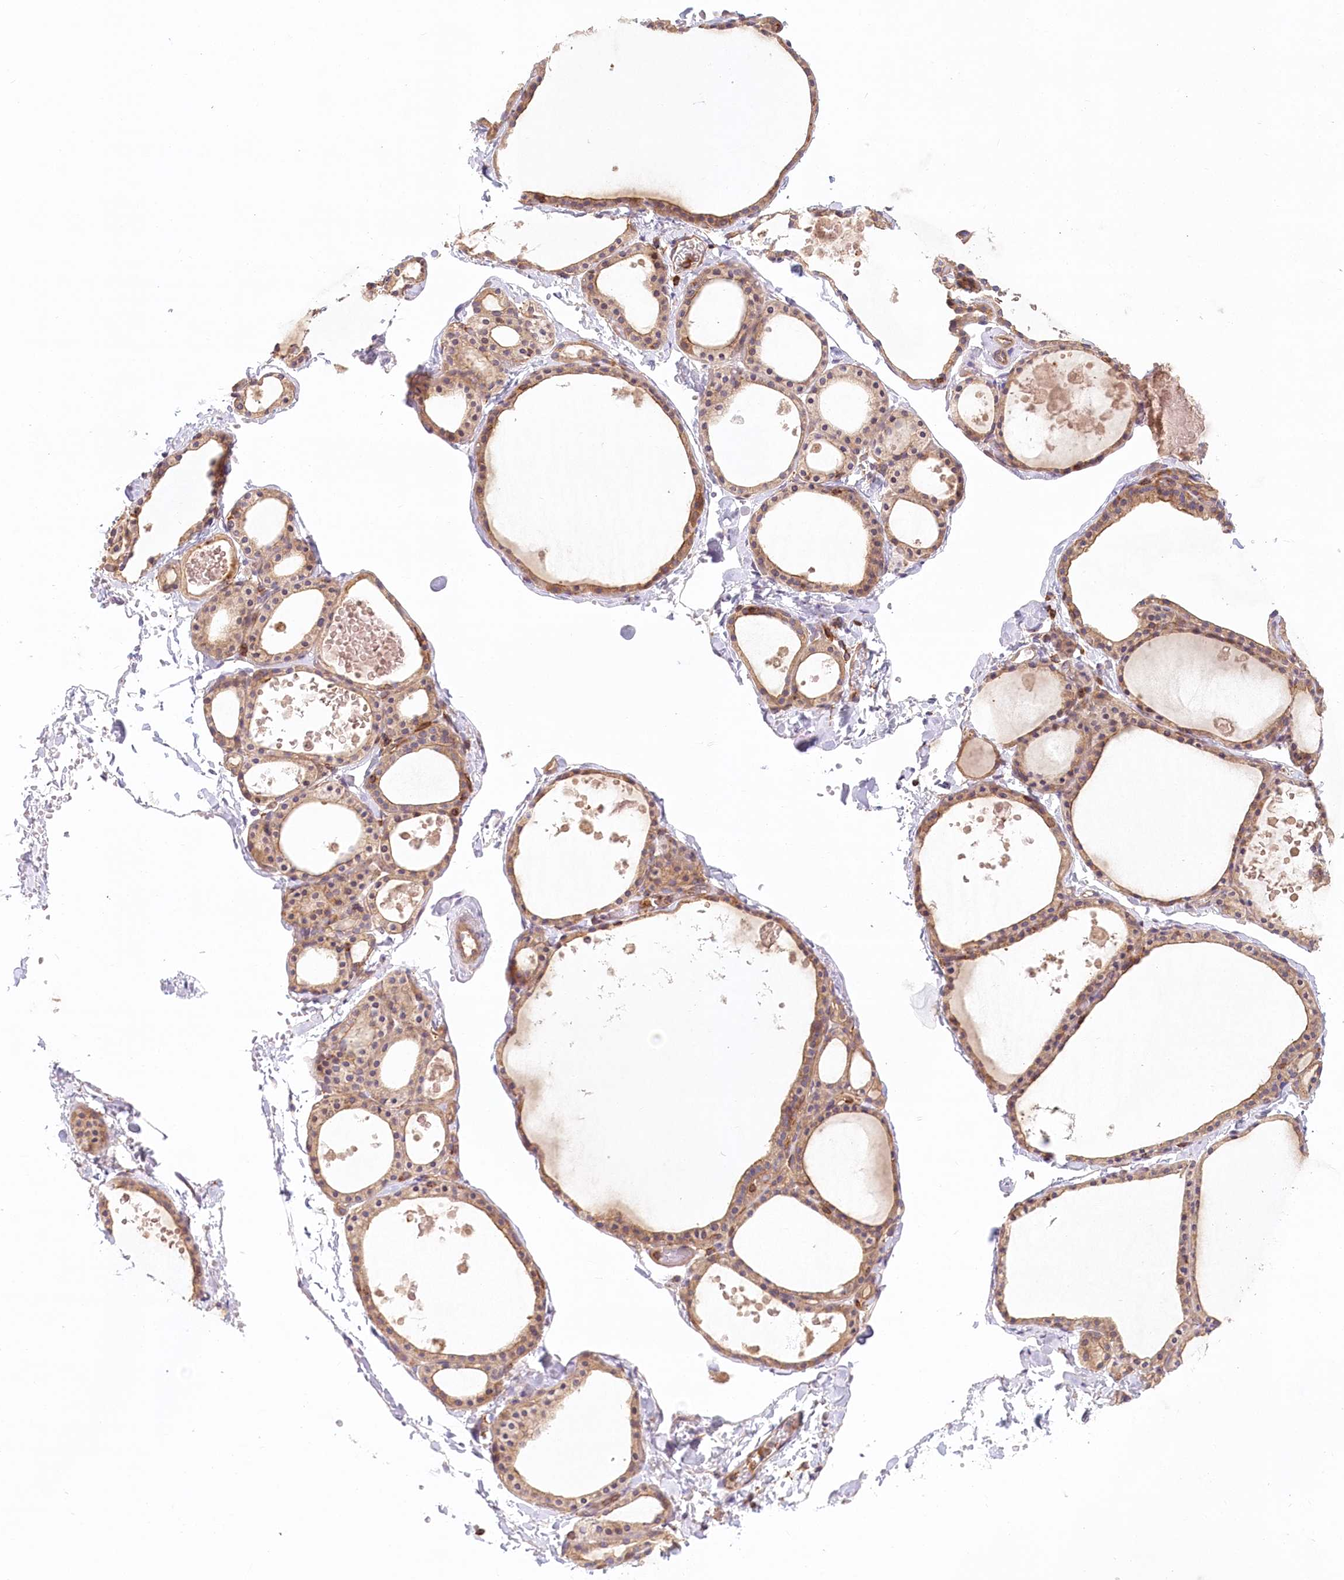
{"staining": {"intensity": "moderate", "quantity": ">75%", "location": "cytoplasmic/membranous"}, "tissue": "thyroid gland", "cell_type": "Glandular cells", "image_type": "normal", "snomed": [{"axis": "morphology", "description": "Normal tissue, NOS"}, {"axis": "topography", "description": "Thyroid gland"}], "caption": "IHC of normal thyroid gland demonstrates medium levels of moderate cytoplasmic/membranous expression in about >75% of glandular cells. (Stains: DAB in brown, nuclei in blue, Microscopy: brightfield microscopy at high magnification).", "gene": "UMPS", "patient": {"sex": "male", "age": 56}}